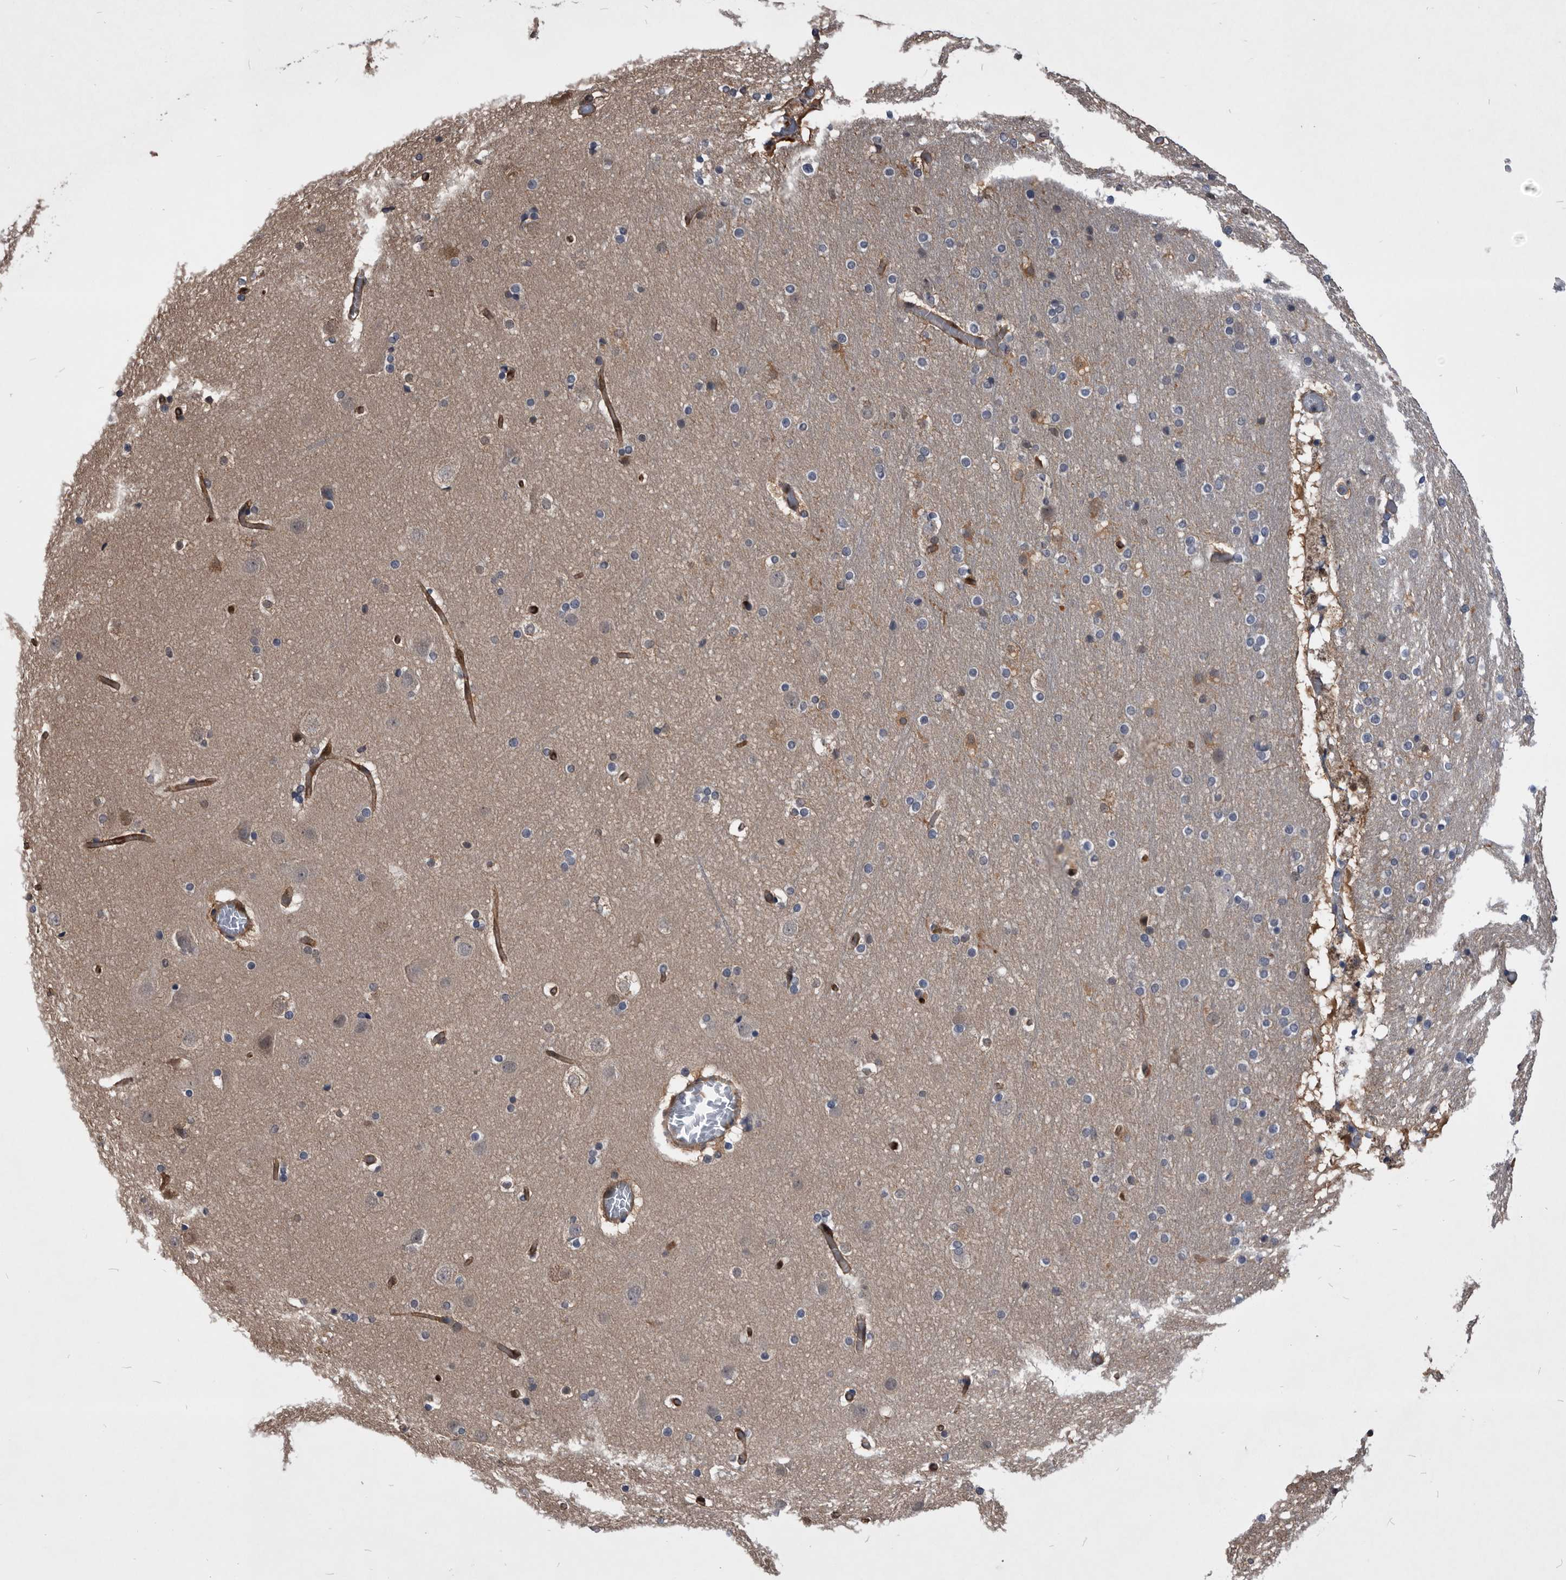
{"staining": {"intensity": "moderate", "quantity": ">75%", "location": "cytoplasmic/membranous"}, "tissue": "cerebral cortex", "cell_type": "Endothelial cells", "image_type": "normal", "snomed": [{"axis": "morphology", "description": "Normal tissue, NOS"}, {"axis": "topography", "description": "Cerebral cortex"}], "caption": "Moderate cytoplasmic/membranous protein positivity is seen in about >75% of endothelial cells in cerebral cortex.", "gene": "PDXK", "patient": {"sex": "male", "age": 57}}